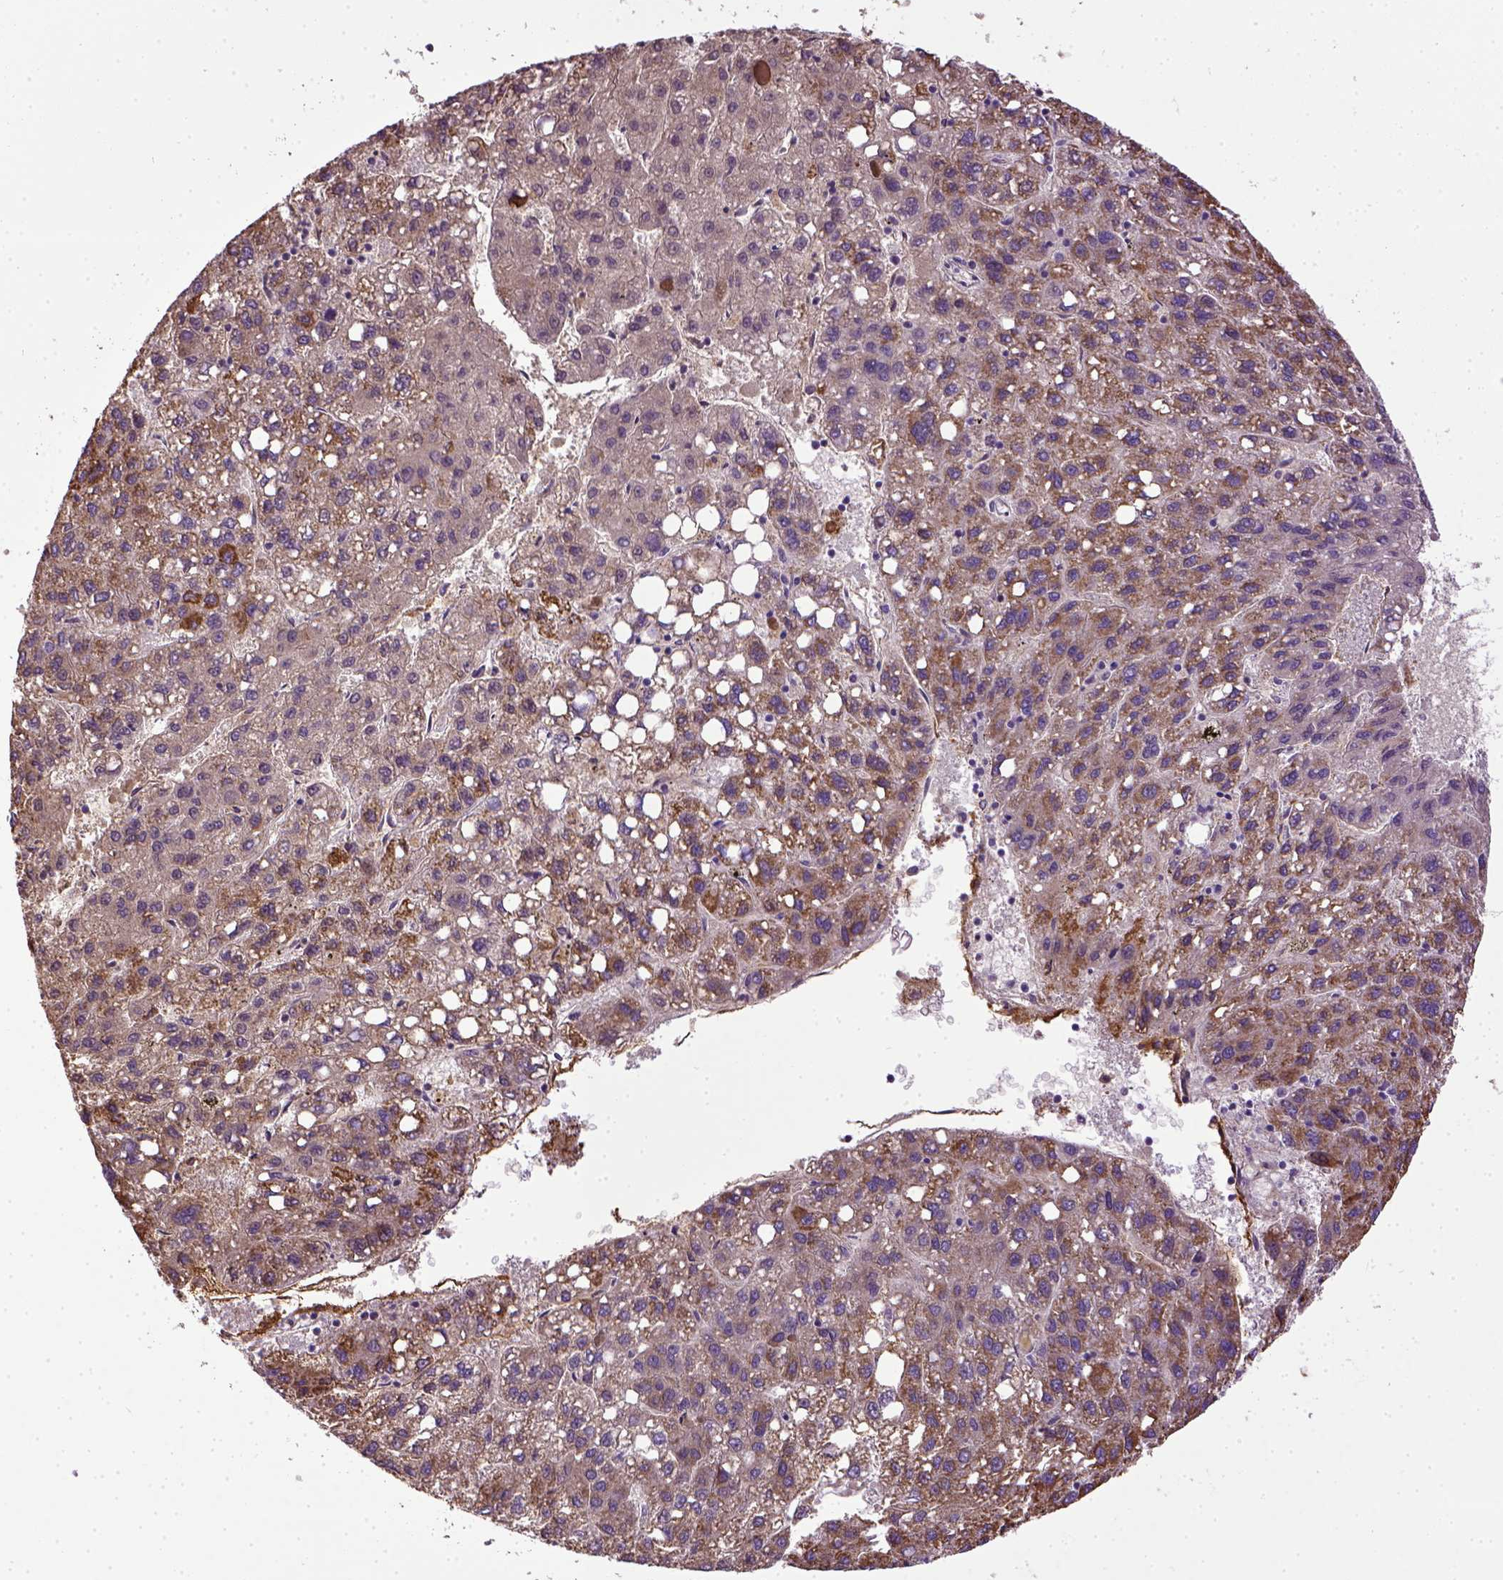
{"staining": {"intensity": "moderate", "quantity": "25%-75%", "location": "cytoplasmic/membranous"}, "tissue": "liver cancer", "cell_type": "Tumor cells", "image_type": "cancer", "snomed": [{"axis": "morphology", "description": "Carcinoma, Hepatocellular, NOS"}, {"axis": "topography", "description": "Liver"}], "caption": "Tumor cells show moderate cytoplasmic/membranous staining in approximately 25%-75% of cells in liver hepatocellular carcinoma.", "gene": "ENG", "patient": {"sex": "female", "age": 82}}